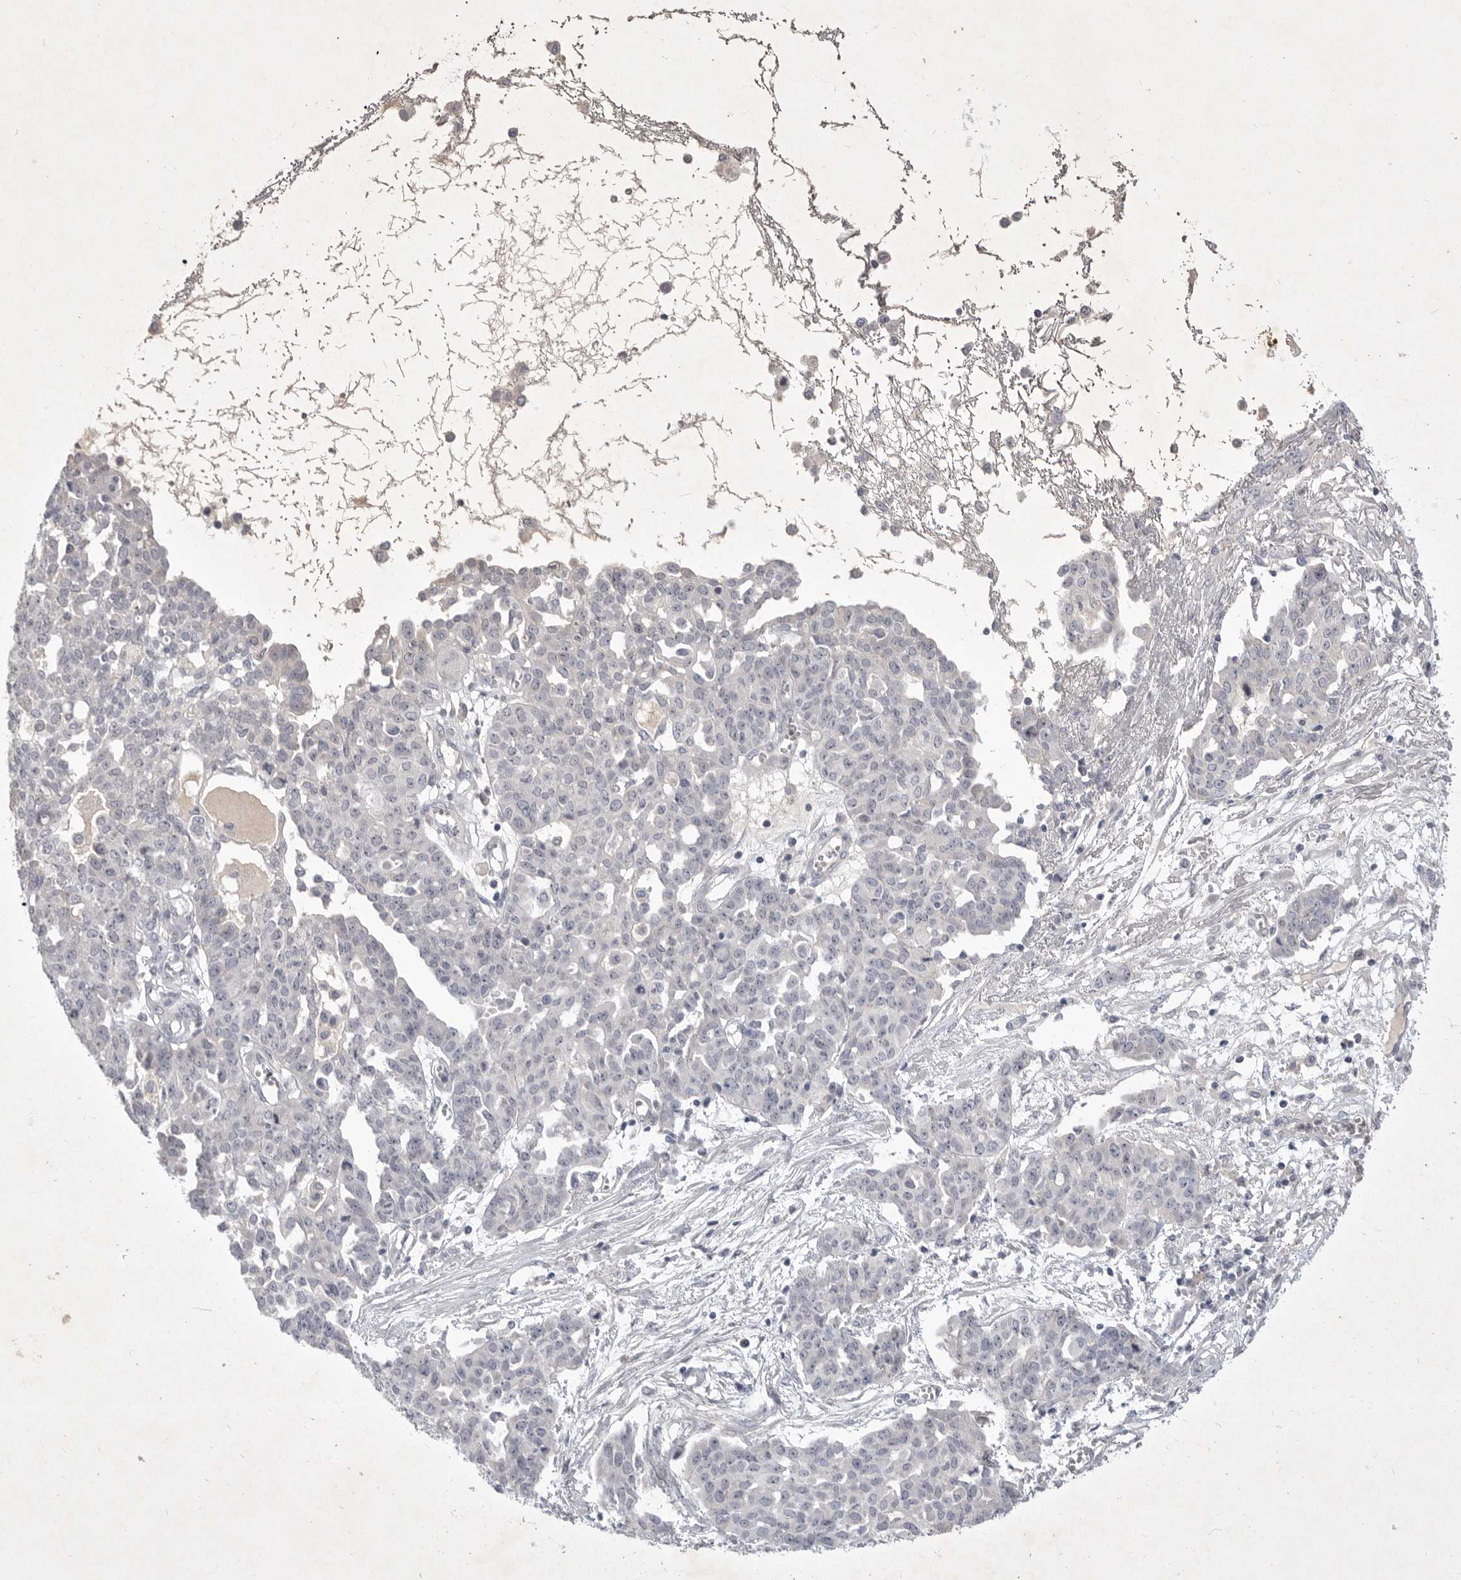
{"staining": {"intensity": "negative", "quantity": "none", "location": "none"}, "tissue": "ovarian cancer", "cell_type": "Tumor cells", "image_type": "cancer", "snomed": [{"axis": "morphology", "description": "Cystadenocarcinoma, serous, NOS"}, {"axis": "topography", "description": "Soft tissue"}, {"axis": "topography", "description": "Ovary"}], "caption": "Tumor cells show no significant expression in ovarian cancer (serous cystadenocarcinoma).", "gene": "ITGAD", "patient": {"sex": "female", "age": 57}}